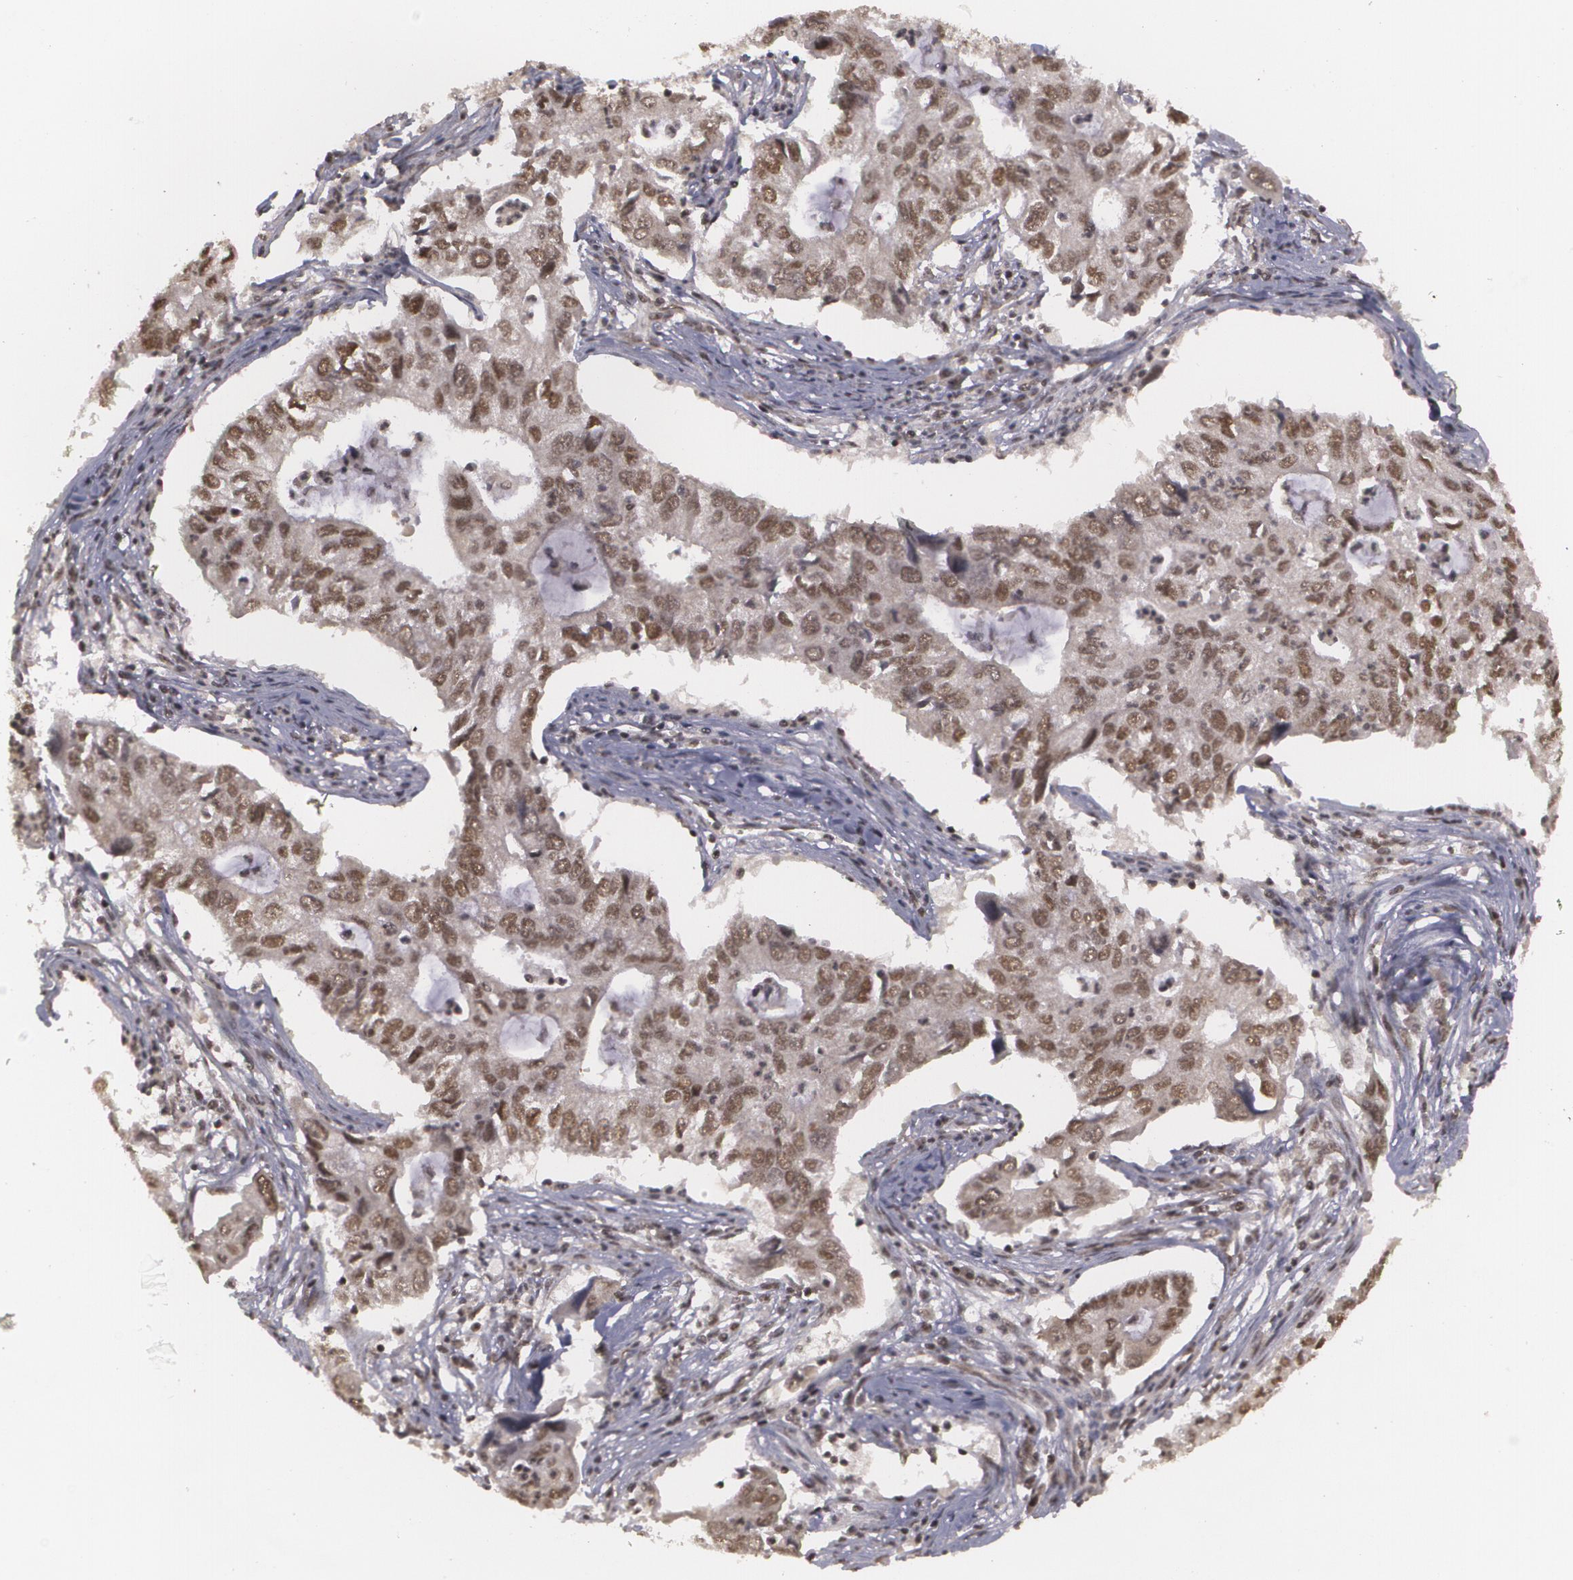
{"staining": {"intensity": "moderate", "quantity": ">75%", "location": "nuclear"}, "tissue": "lung cancer", "cell_type": "Tumor cells", "image_type": "cancer", "snomed": [{"axis": "morphology", "description": "Adenocarcinoma, NOS"}, {"axis": "topography", "description": "Lung"}], "caption": "An immunohistochemistry (IHC) histopathology image of tumor tissue is shown. Protein staining in brown shows moderate nuclear positivity in lung cancer (adenocarcinoma) within tumor cells. (Stains: DAB (3,3'-diaminobenzidine) in brown, nuclei in blue, Microscopy: brightfield microscopy at high magnification).", "gene": "RXRB", "patient": {"sex": "male", "age": 48}}